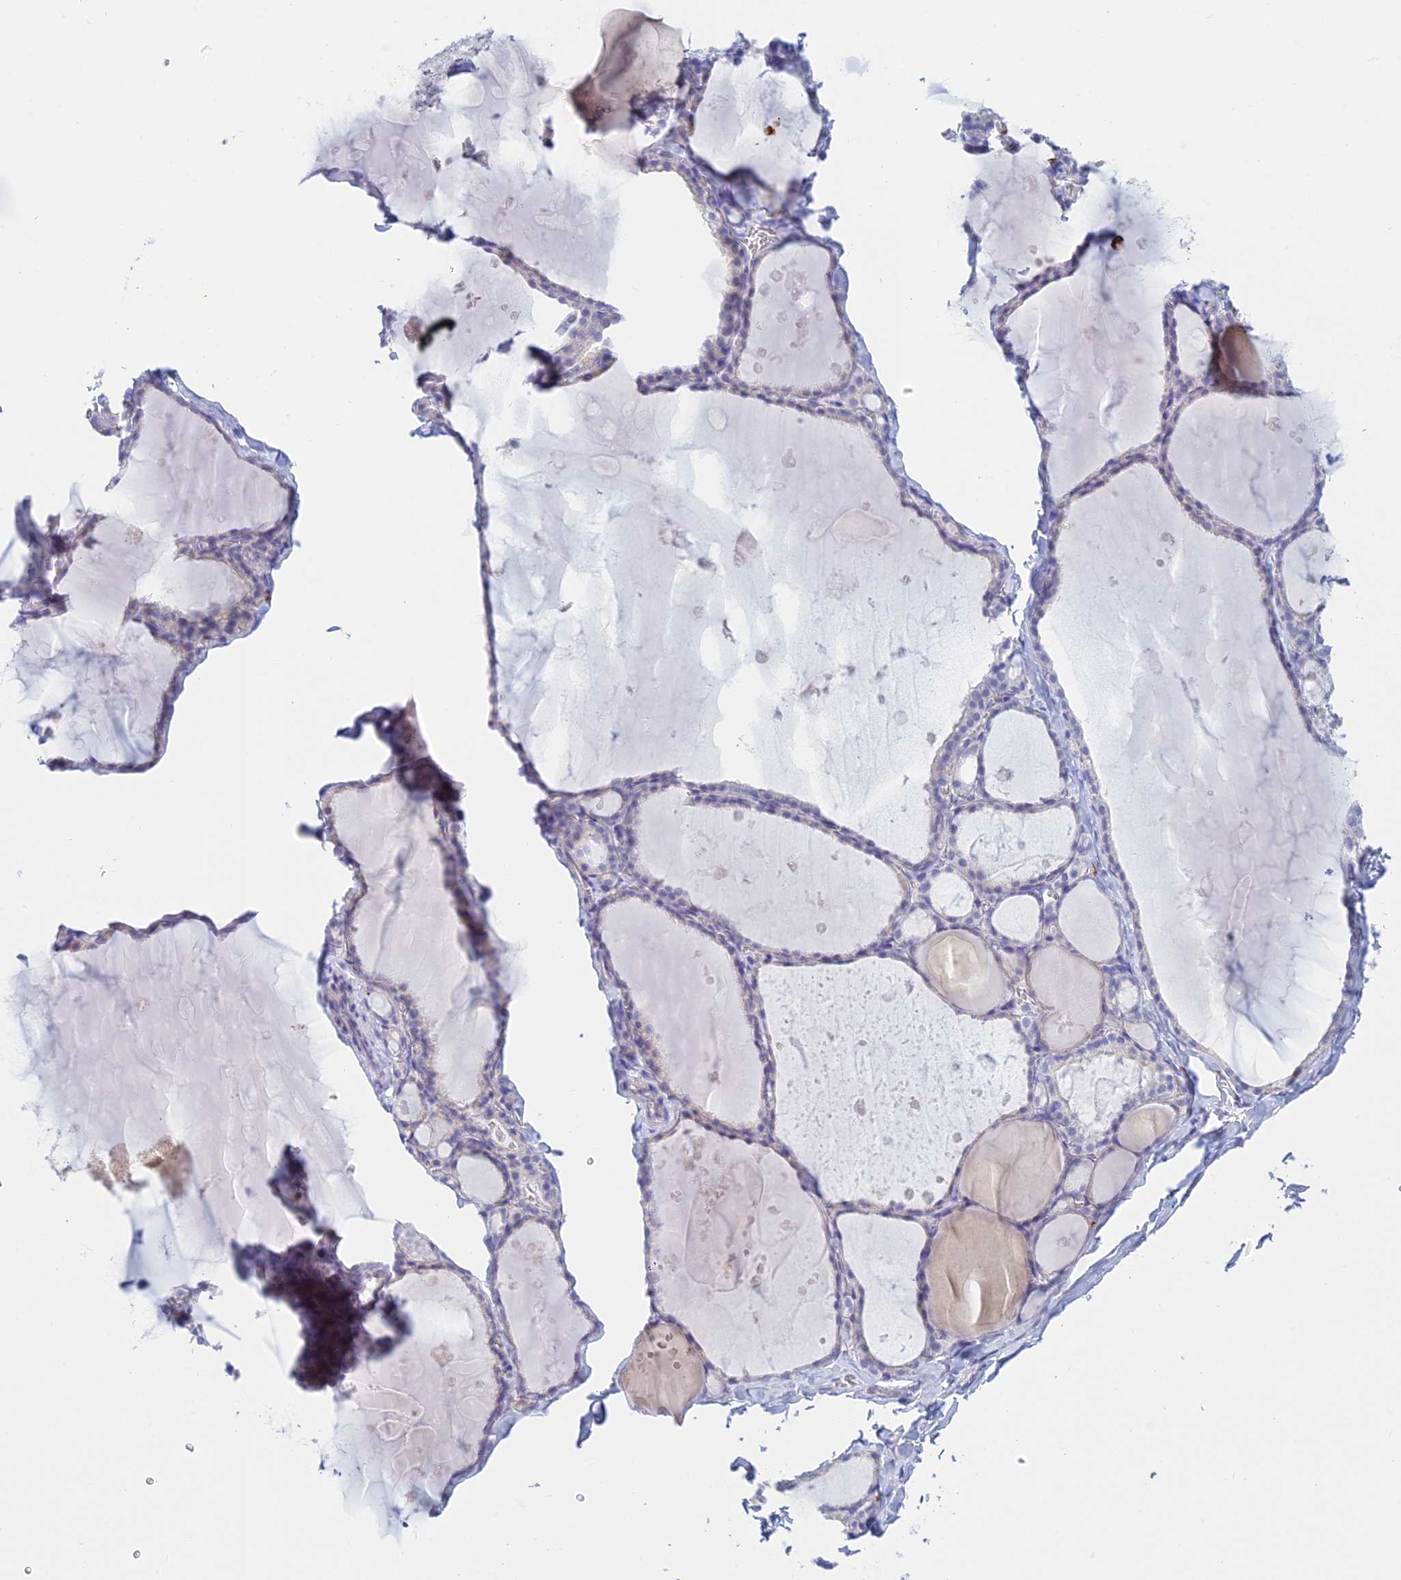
{"staining": {"intensity": "negative", "quantity": "none", "location": "none"}, "tissue": "thyroid gland", "cell_type": "Glandular cells", "image_type": "normal", "snomed": [{"axis": "morphology", "description": "Normal tissue, NOS"}, {"axis": "topography", "description": "Thyroid gland"}], "caption": "The histopathology image exhibits no significant expression in glandular cells of thyroid gland.", "gene": "CEP152", "patient": {"sex": "male", "age": 56}}